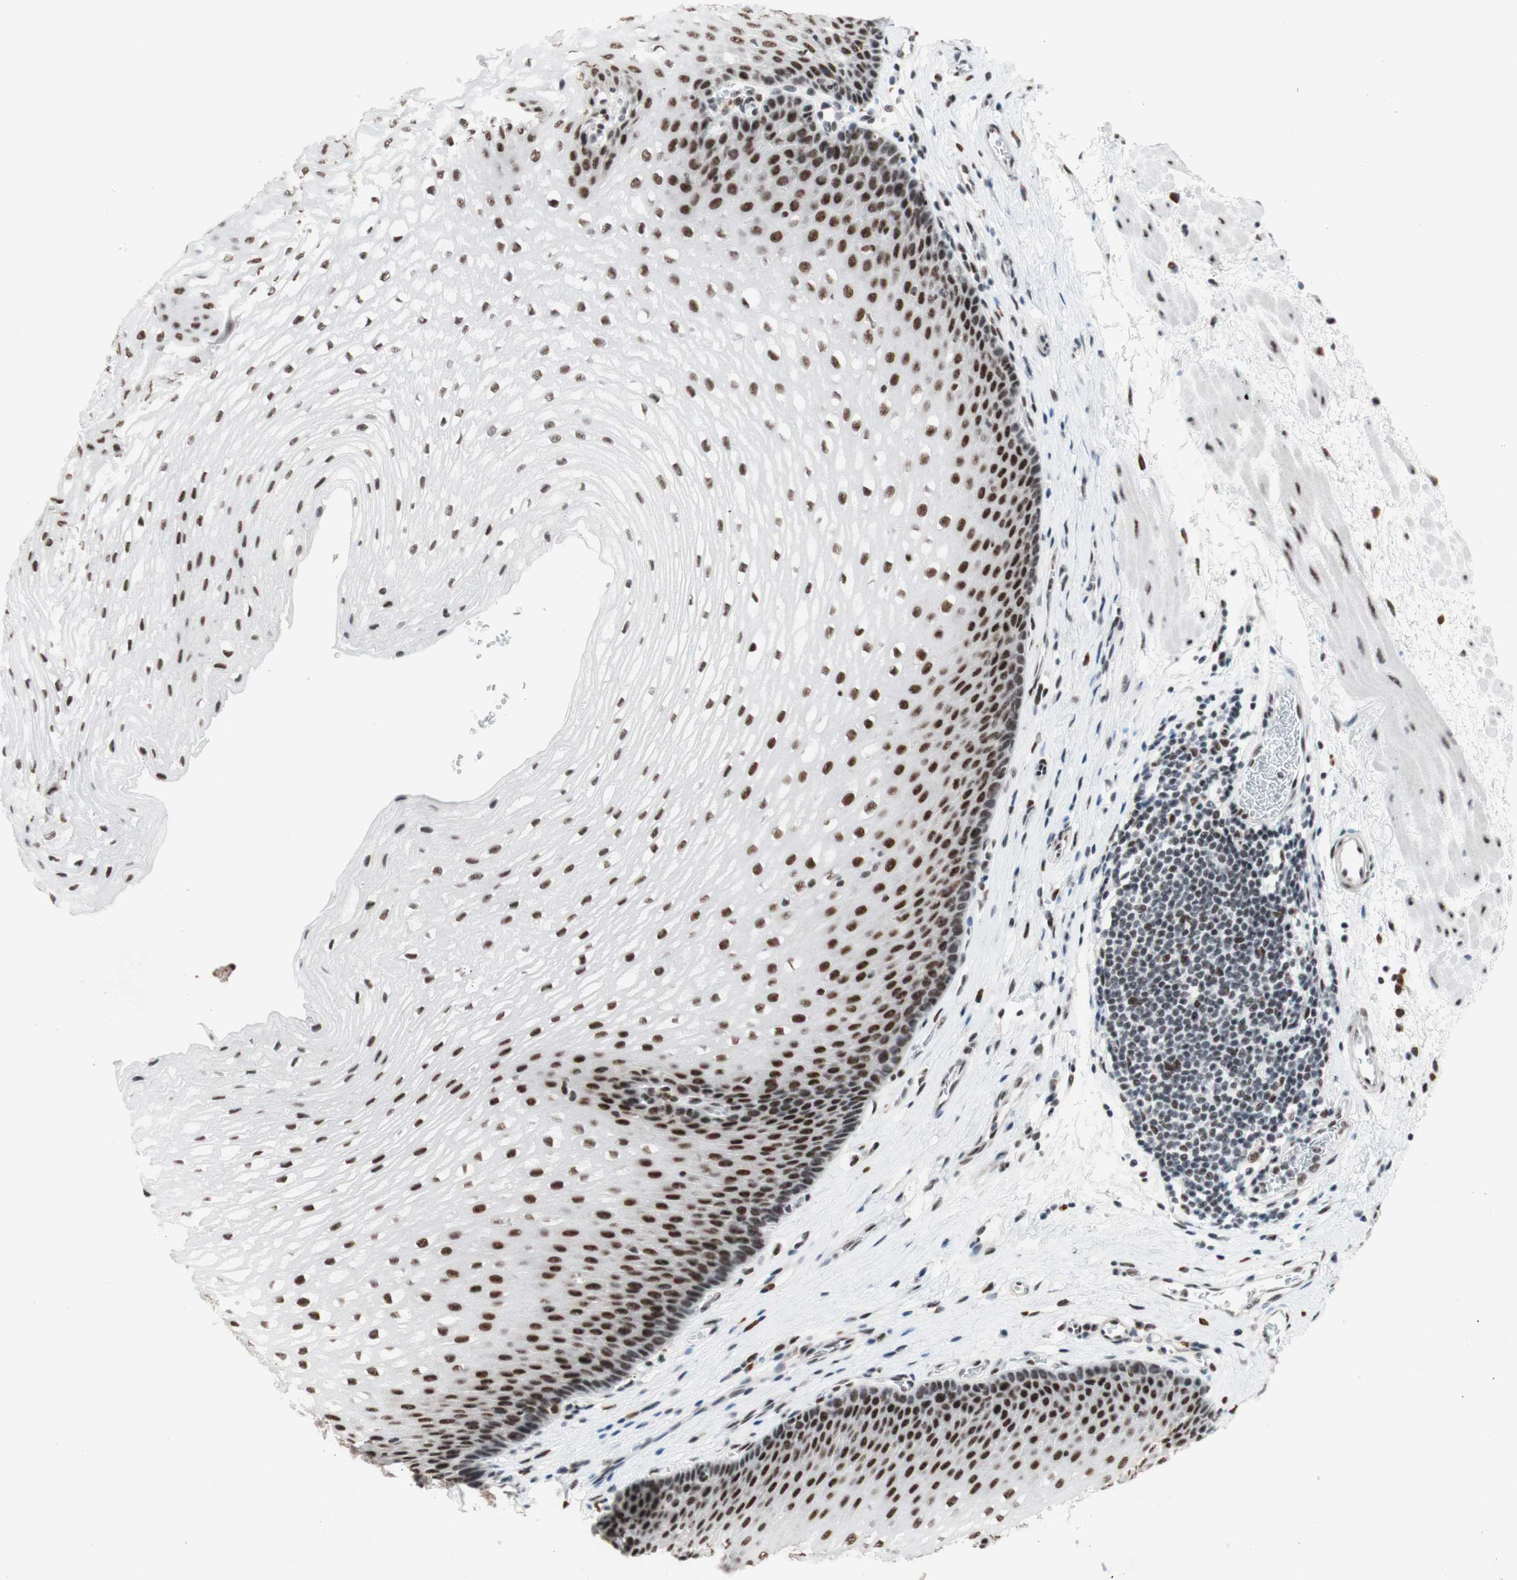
{"staining": {"intensity": "strong", "quantity": ">75%", "location": "nuclear"}, "tissue": "esophagus", "cell_type": "Squamous epithelial cells", "image_type": "normal", "snomed": [{"axis": "morphology", "description": "Normal tissue, NOS"}, {"axis": "topography", "description": "Esophagus"}], "caption": "The immunohistochemical stain labels strong nuclear expression in squamous epithelial cells of unremarkable esophagus. (DAB IHC, brown staining for protein, blue staining for nuclei).", "gene": "PRPF19", "patient": {"sex": "male", "age": 48}}